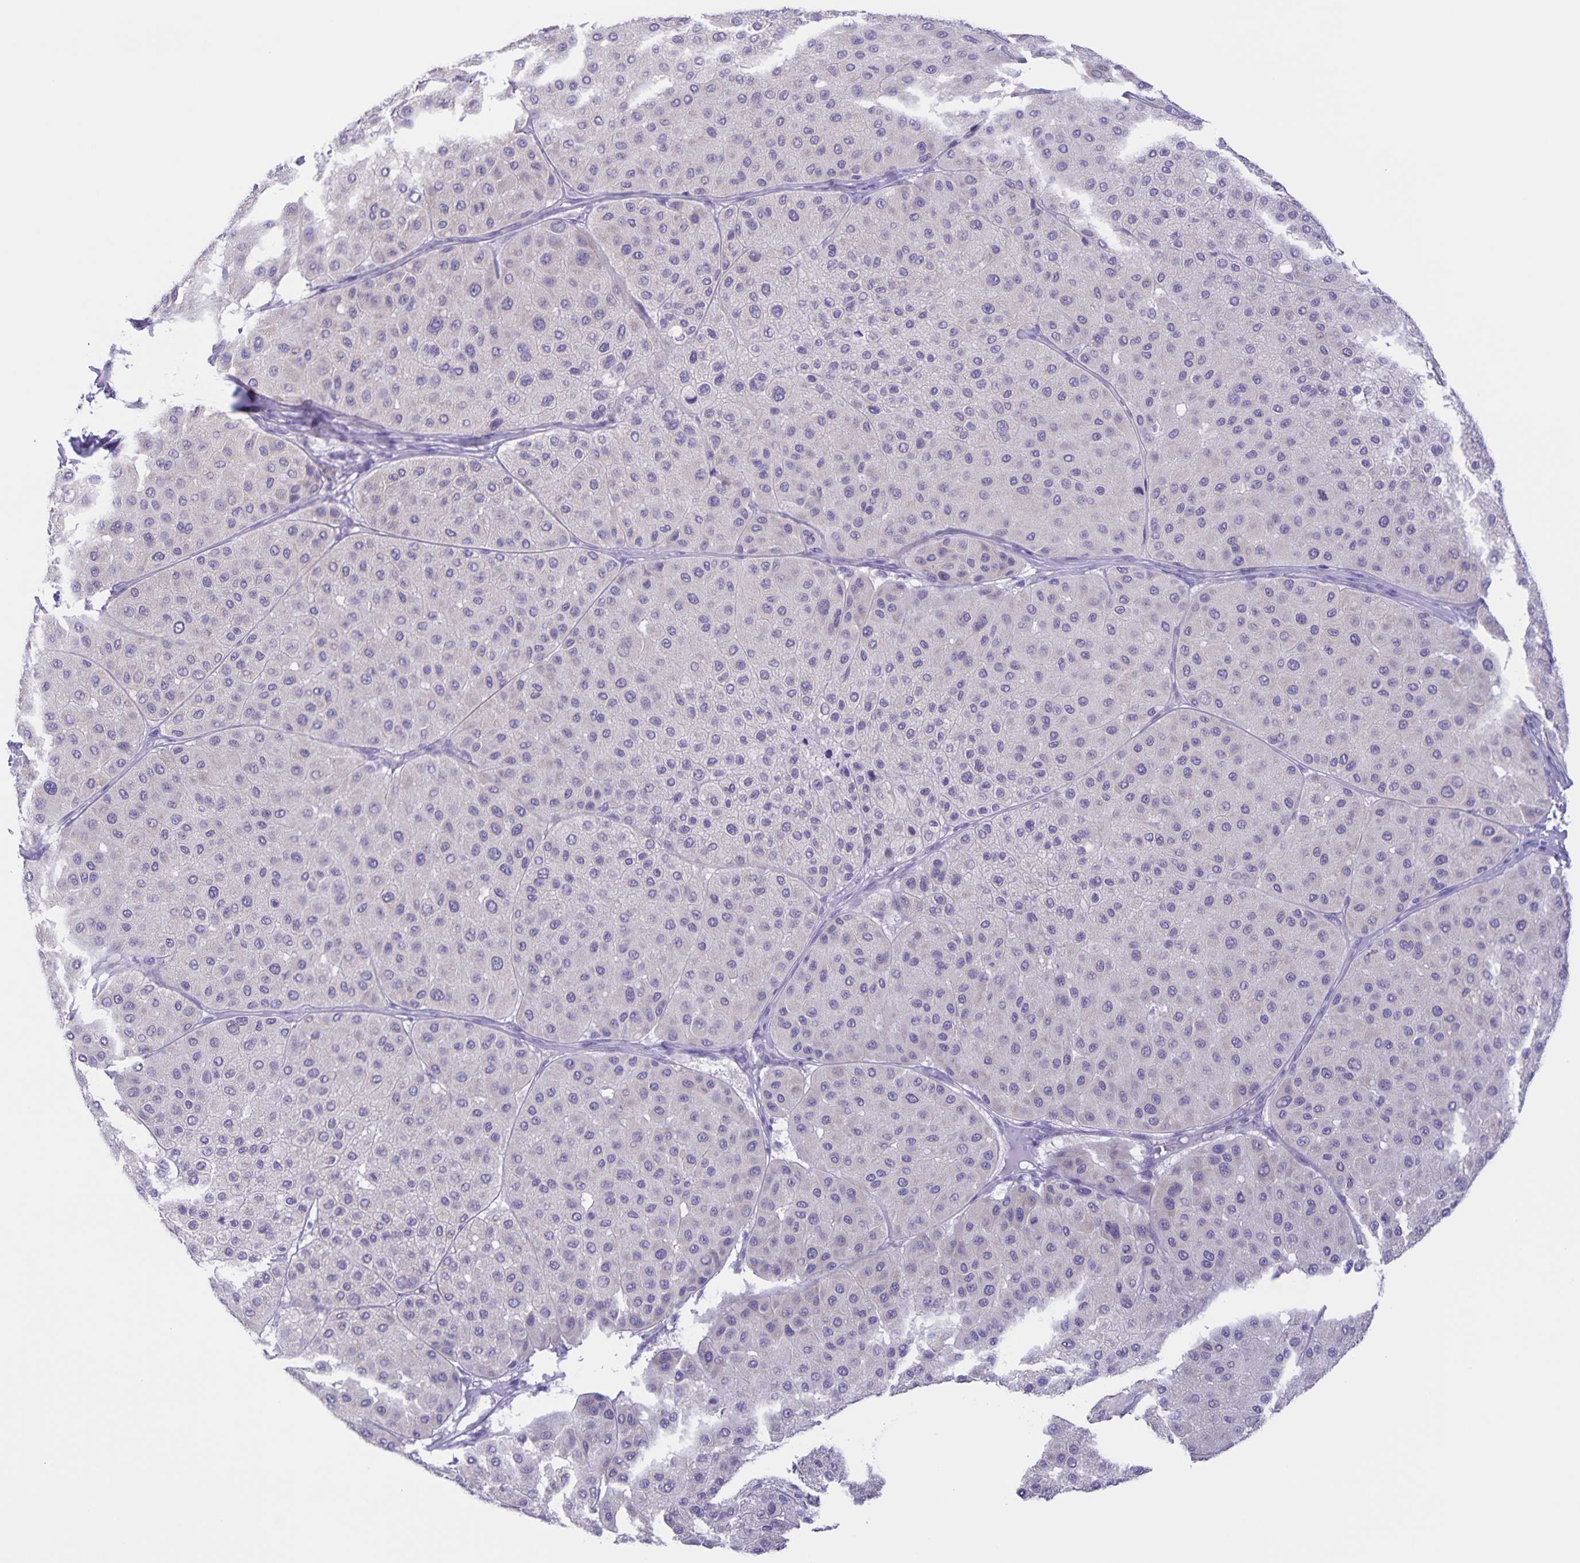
{"staining": {"intensity": "weak", "quantity": "<25%", "location": "cytoplasmic/membranous"}, "tissue": "melanoma", "cell_type": "Tumor cells", "image_type": "cancer", "snomed": [{"axis": "morphology", "description": "Malignant melanoma, Metastatic site"}, {"axis": "topography", "description": "Smooth muscle"}], "caption": "Human malignant melanoma (metastatic site) stained for a protein using immunohistochemistry (IHC) demonstrates no positivity in tumor cells.", "gene": "CAPSL", "patient": {"sex": "male", "age": 41}}